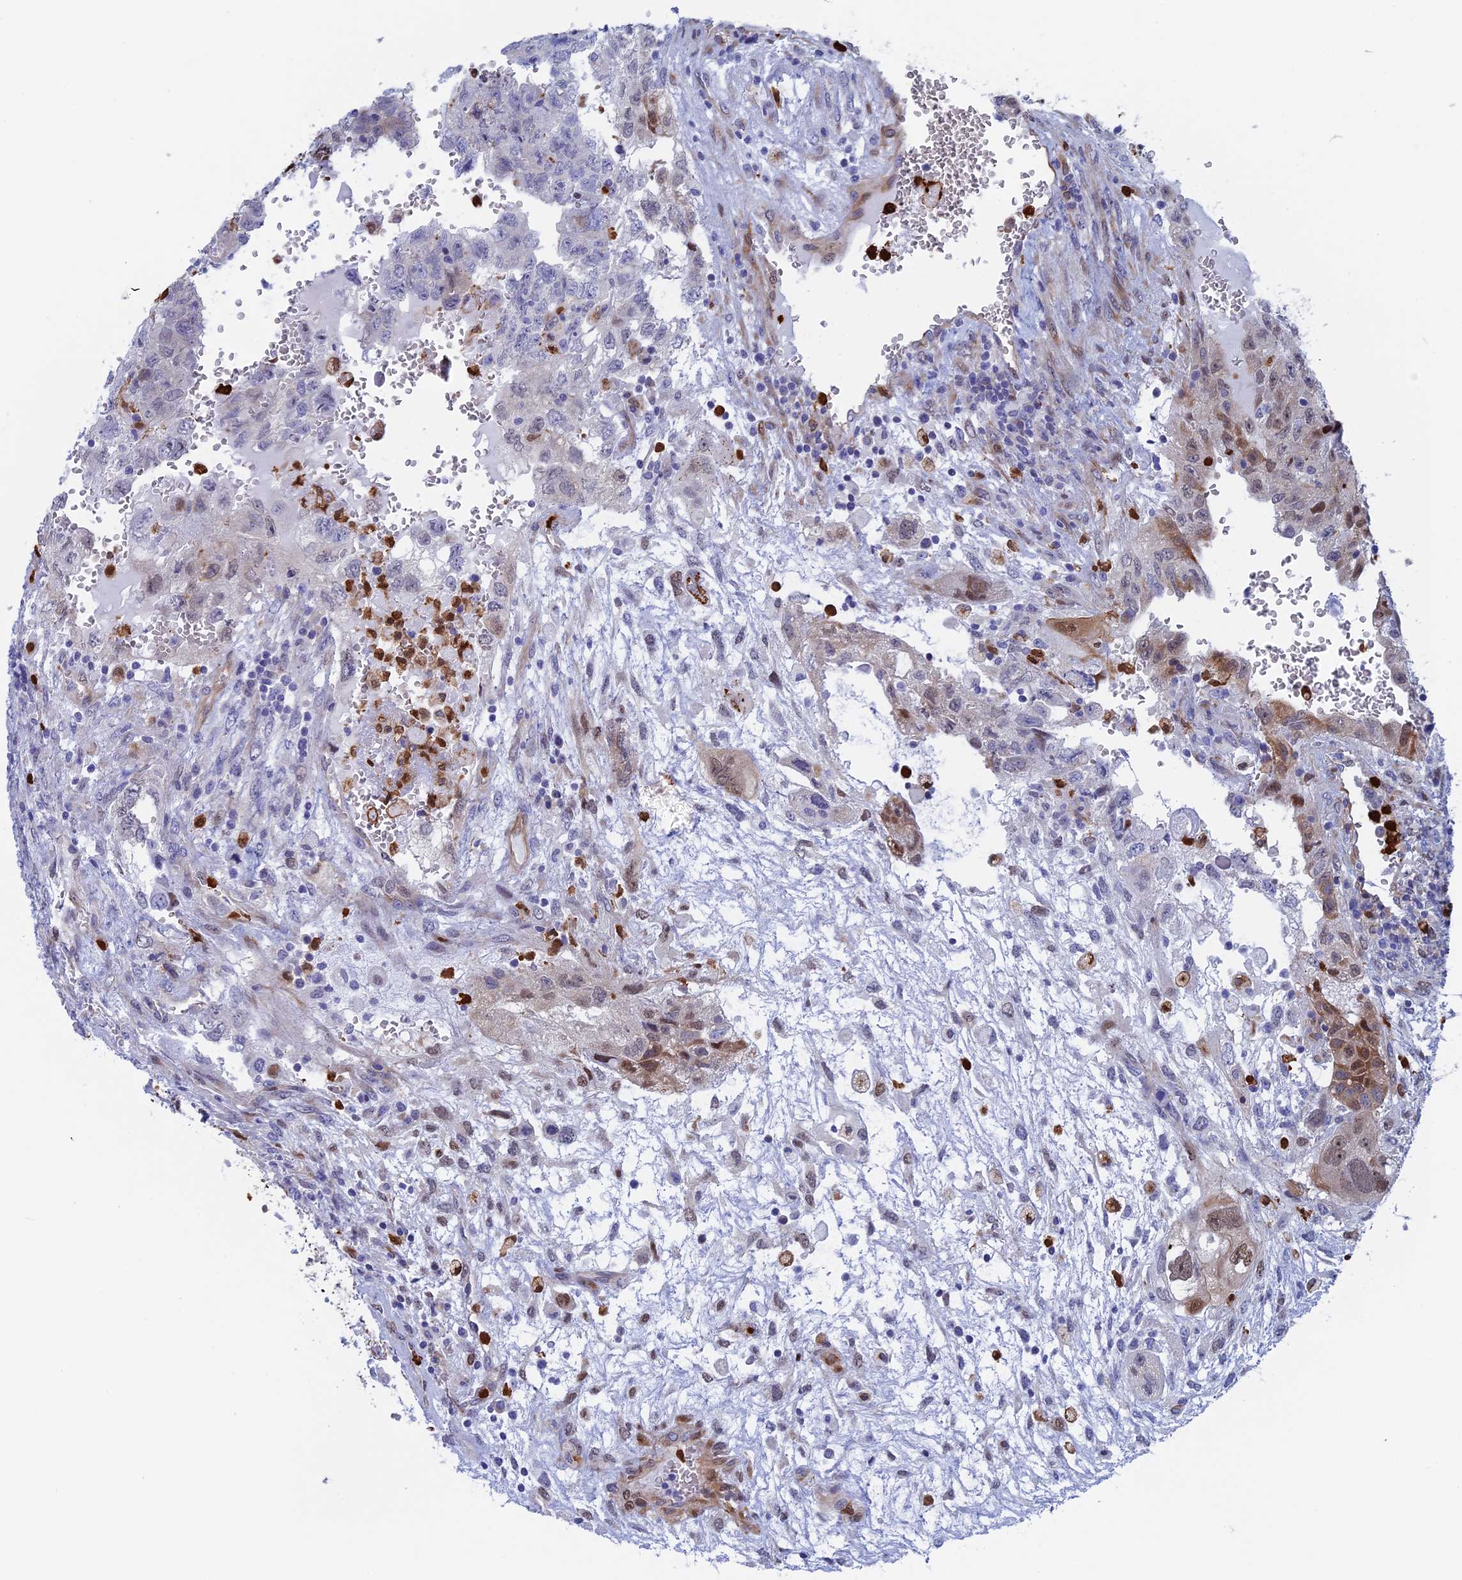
{"staining": {"intensity": "moderate", "quantity": "<25%", "location": "cytoplasmic/membranous,nuclear"}, "tissue": "testis cancer", "cell_type": "Tumor cells", "image_type": "cancer", "snomed": [{"axis": "morphology", "description": "Carcinoma, Embryonal, NOS"}, {"axis": "topography", "description": "Testis"}], "caption": "An immunohistochemistry (IHC) photomicrograph of neoplastic tissue is shown. Protein staining in brown highlights moderate cytoplasmic/membranous and nuclear positivity in testis cancer (embryonal carcinoma) within tumor cells. The protein is shown in brown color, while the nuclei are stained blue.", "gene": "SLC26A1", "patient": {"sex": "male", "age": 36}}